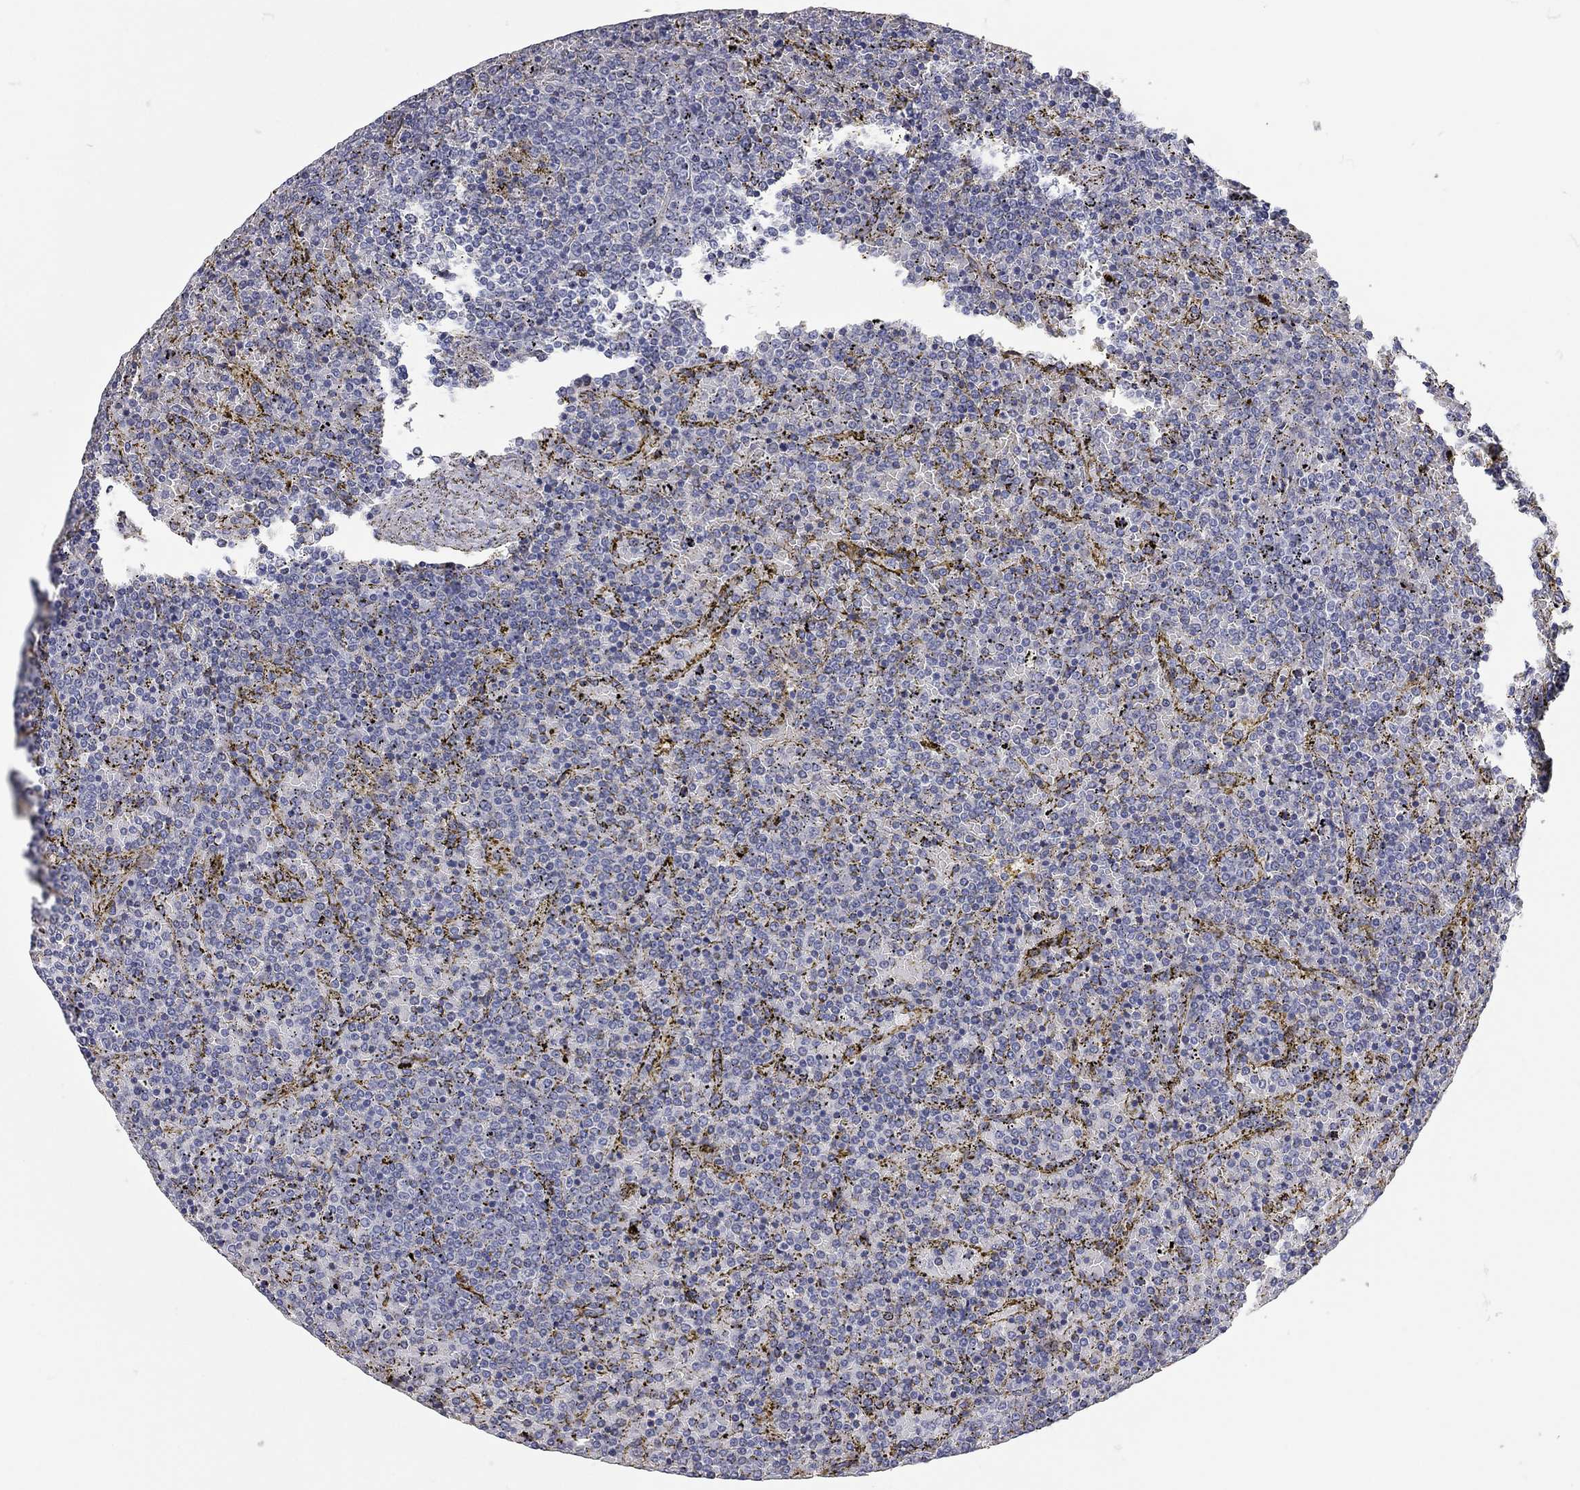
{"staining": {"intensity": "negative", "quantity": "none", "location": "none"}, "tissue": "lymphoma", "cell_type": "Tumor cells", "image_type": "cancer", "snomed": [{"axis": "morphology", "description": "Malignant lymphoma, non-Hodgkin's type, Low grade"}, {"axis": "topography", "description": "Spleen"}], "caption": "There is no significant staining in tumor cells of low-grade malignant lymphoma, non-Hodgkin's type. (DAB immunohistochemistry (IHC) with hematoxylin counter stain).", "gene": "XAGE2", "patient": {"sex": "female", "age": 77}}